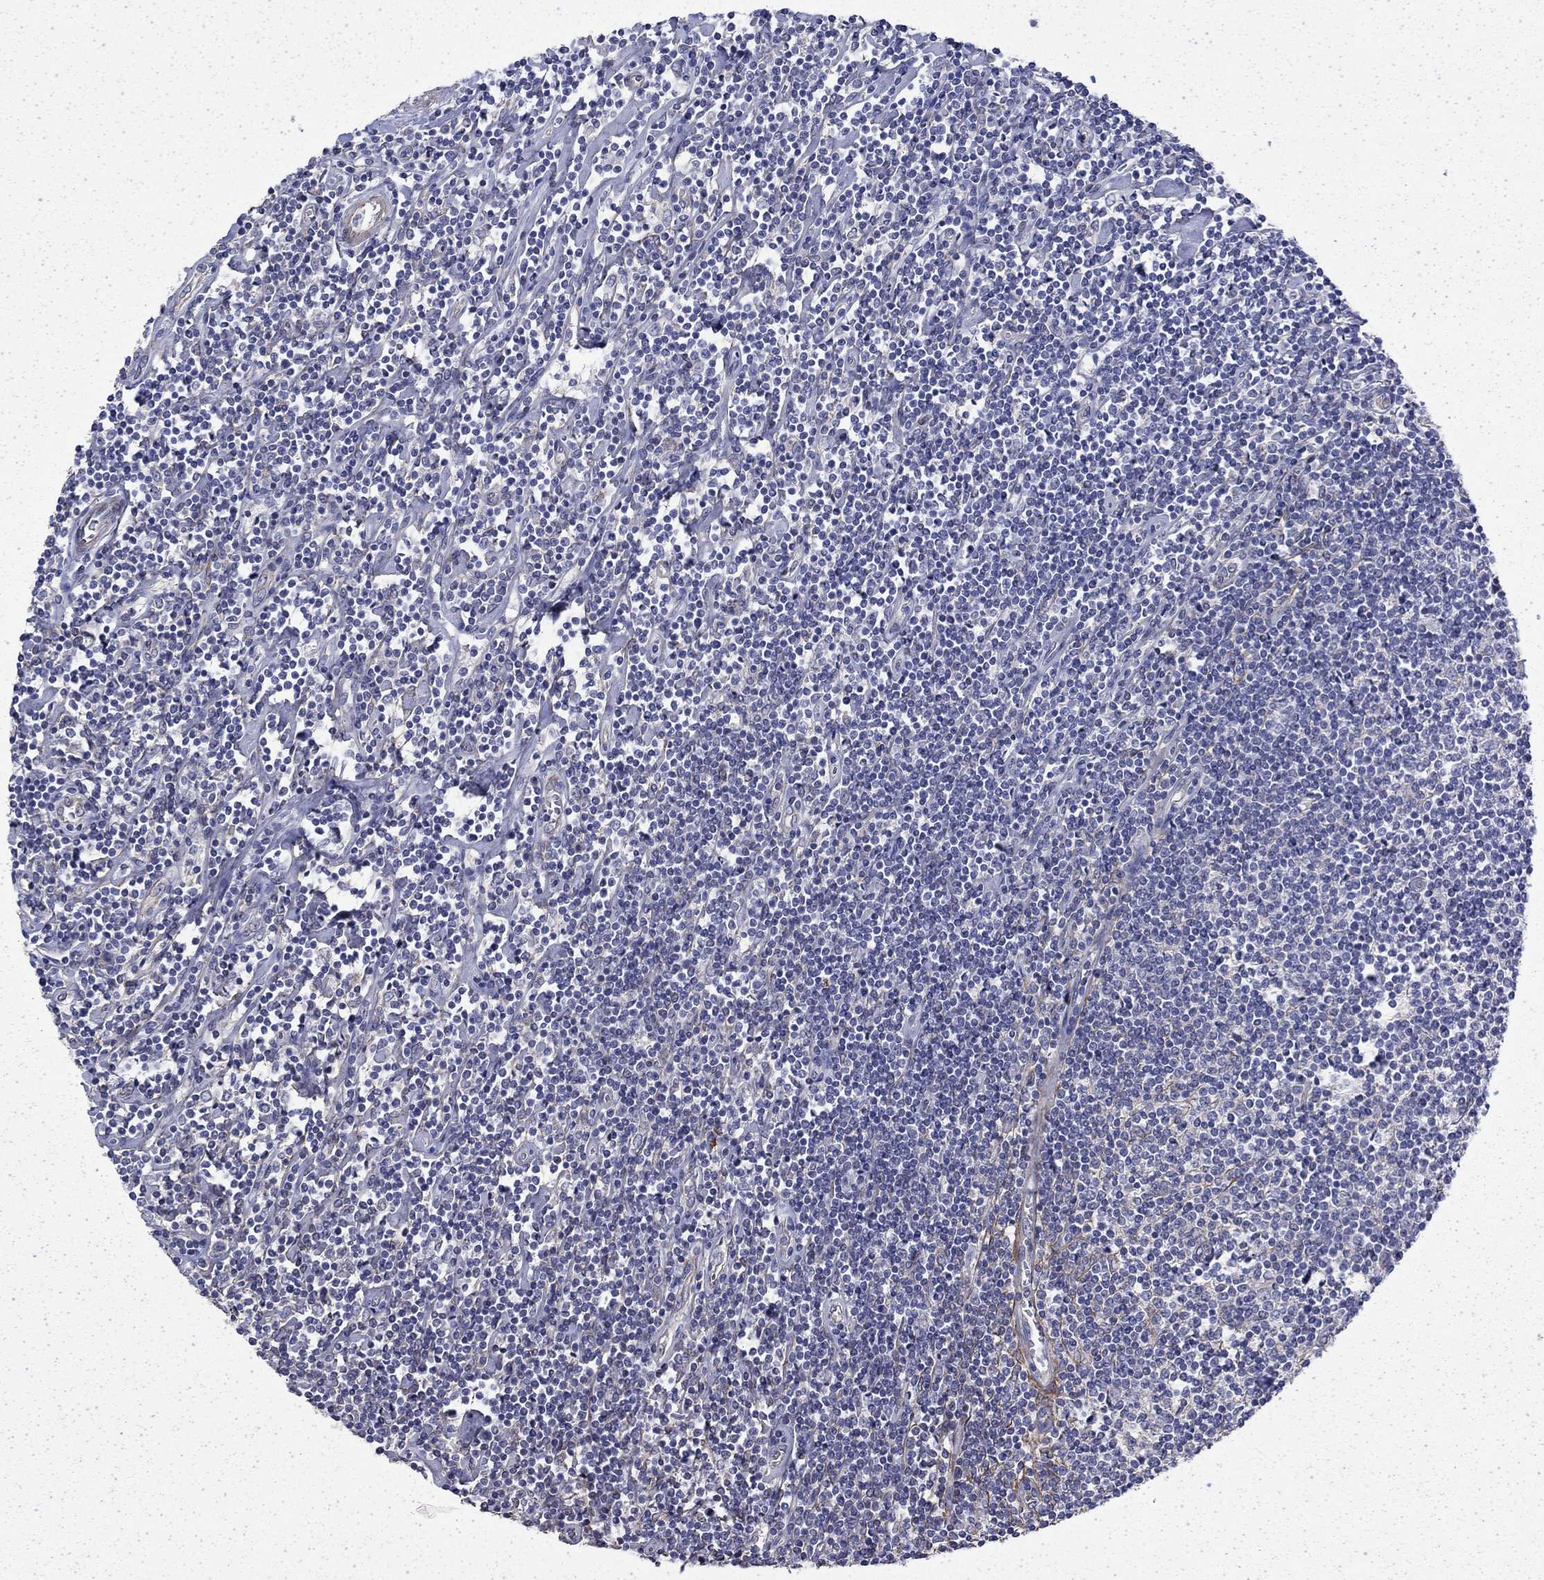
{"staining": {"intensity": "negative", "quantity": "none", "location": "none"}, "tissue": "lymphoma", "cell_type": "Tumor cells", "image_type": "cancer", "snomed": [{"axis": "morphology", "description": "Hodgkin's disease, NOS"}, {"axis": "topography", "description": "Lymph node"}], "caption": "The histopathology image displays no staining of tumor cells in Hodgkin's disease.", "gene": "DTNA", "patient": {"sex": "male", "age": 40}}